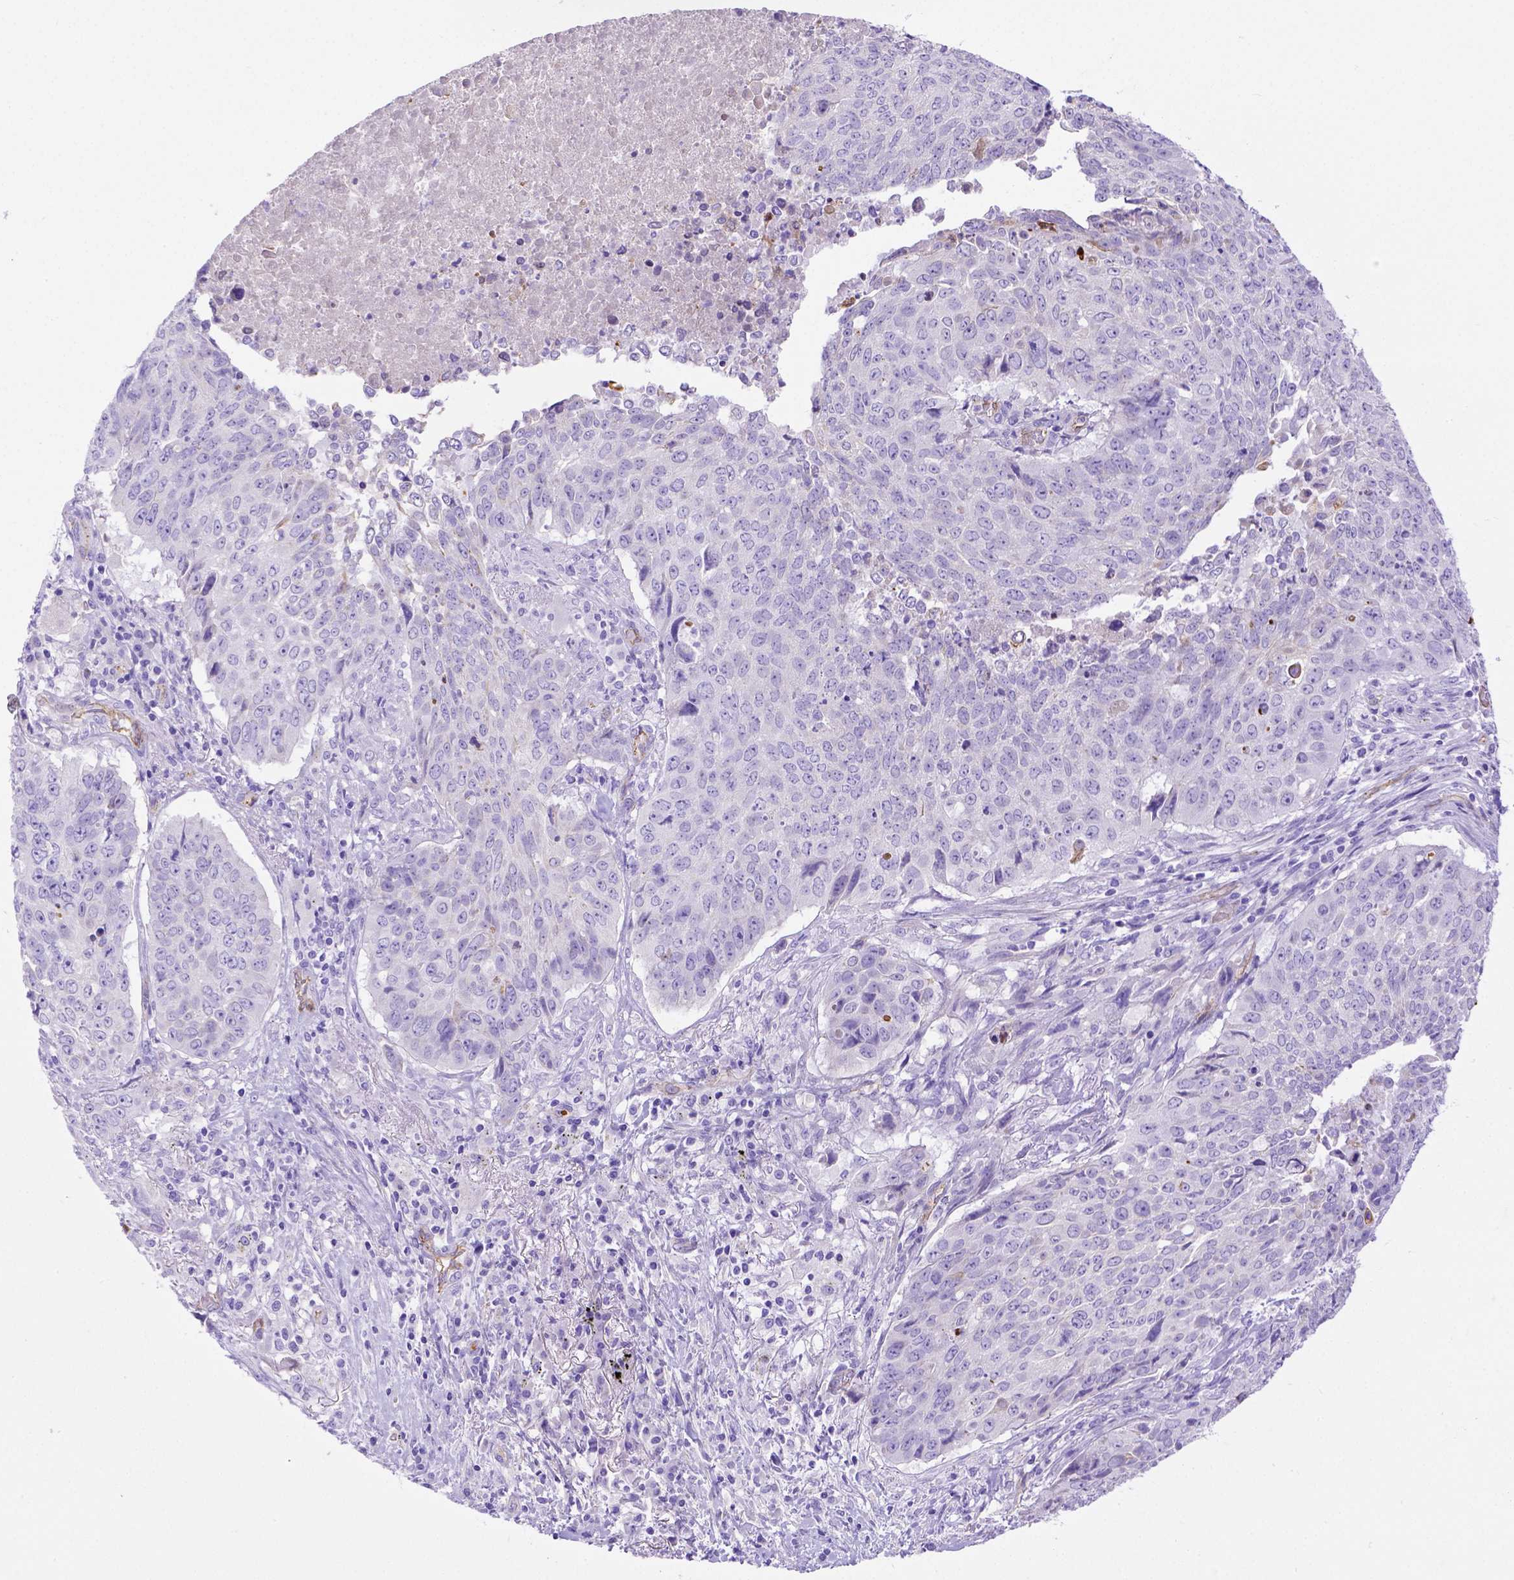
{"staining": {"intensity": "negative", "quantity": "none", "location": "none"}, "tissue": "lung cancer", "cell_type": "Tumor cells", "image_type": "cancer", "snomed": [{"axis": "morphology", "description": "Normal tissue, NOS"}, {"axis": "morphology", "description": "Squamous cell carcinoma, NOS"}, {"axis": "topography", "description": "Bronchus"}, {"axis": "topography", "description": "Lung"}], "caption": "High magnification brightfield microscopy of lung squamous cell carcinoma stained with DAB (3,3'-diaminobenzidine) (brown) and counterstained with hematoxylin (blue): tumor cells show no significant positivity.", "gene": "LRRC18", "patient": {"sex": "male", "age": 64}}